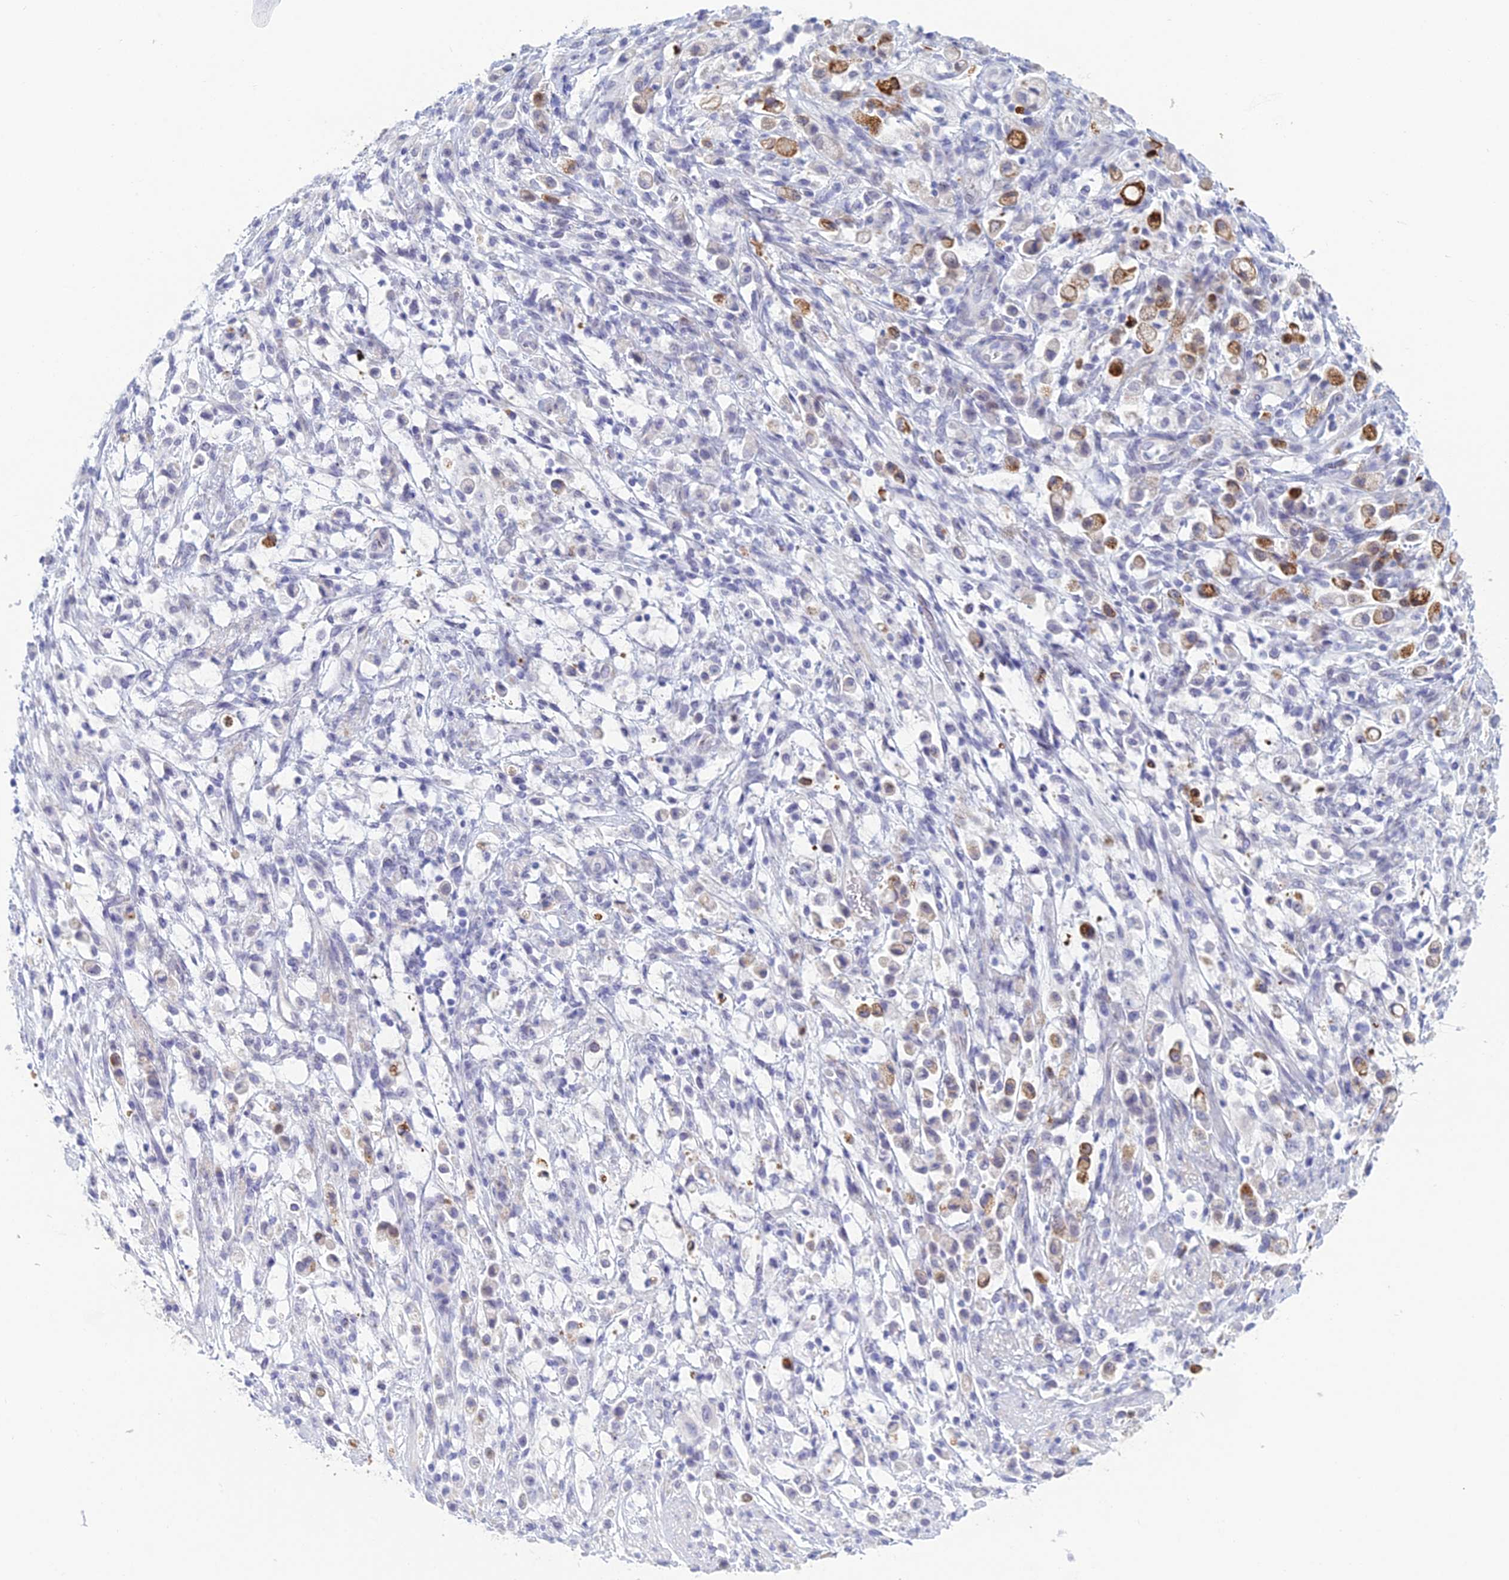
{"staining": {"intensity": "moderate", "quantity": "<25%", "location": "cytoplasmic/membranous"}, "tissue": "stomach cancer", "cell_type": "Tumor cells", "image_type": "cancer", "snomed": [{"axis": "morphology", "description": "Adenocarcinoma, NOS"}, {"axis": "topography", "description": "Stomach"}], "caption": "Stomach cancer (adenocarcinoma) stained for a protein (brown) shows moderate cytoplasmic/membranous positive staining in approximately <25% of tumor cells.", "gene": "MUC13", "patient": {"sex": "female", "age": 60}}